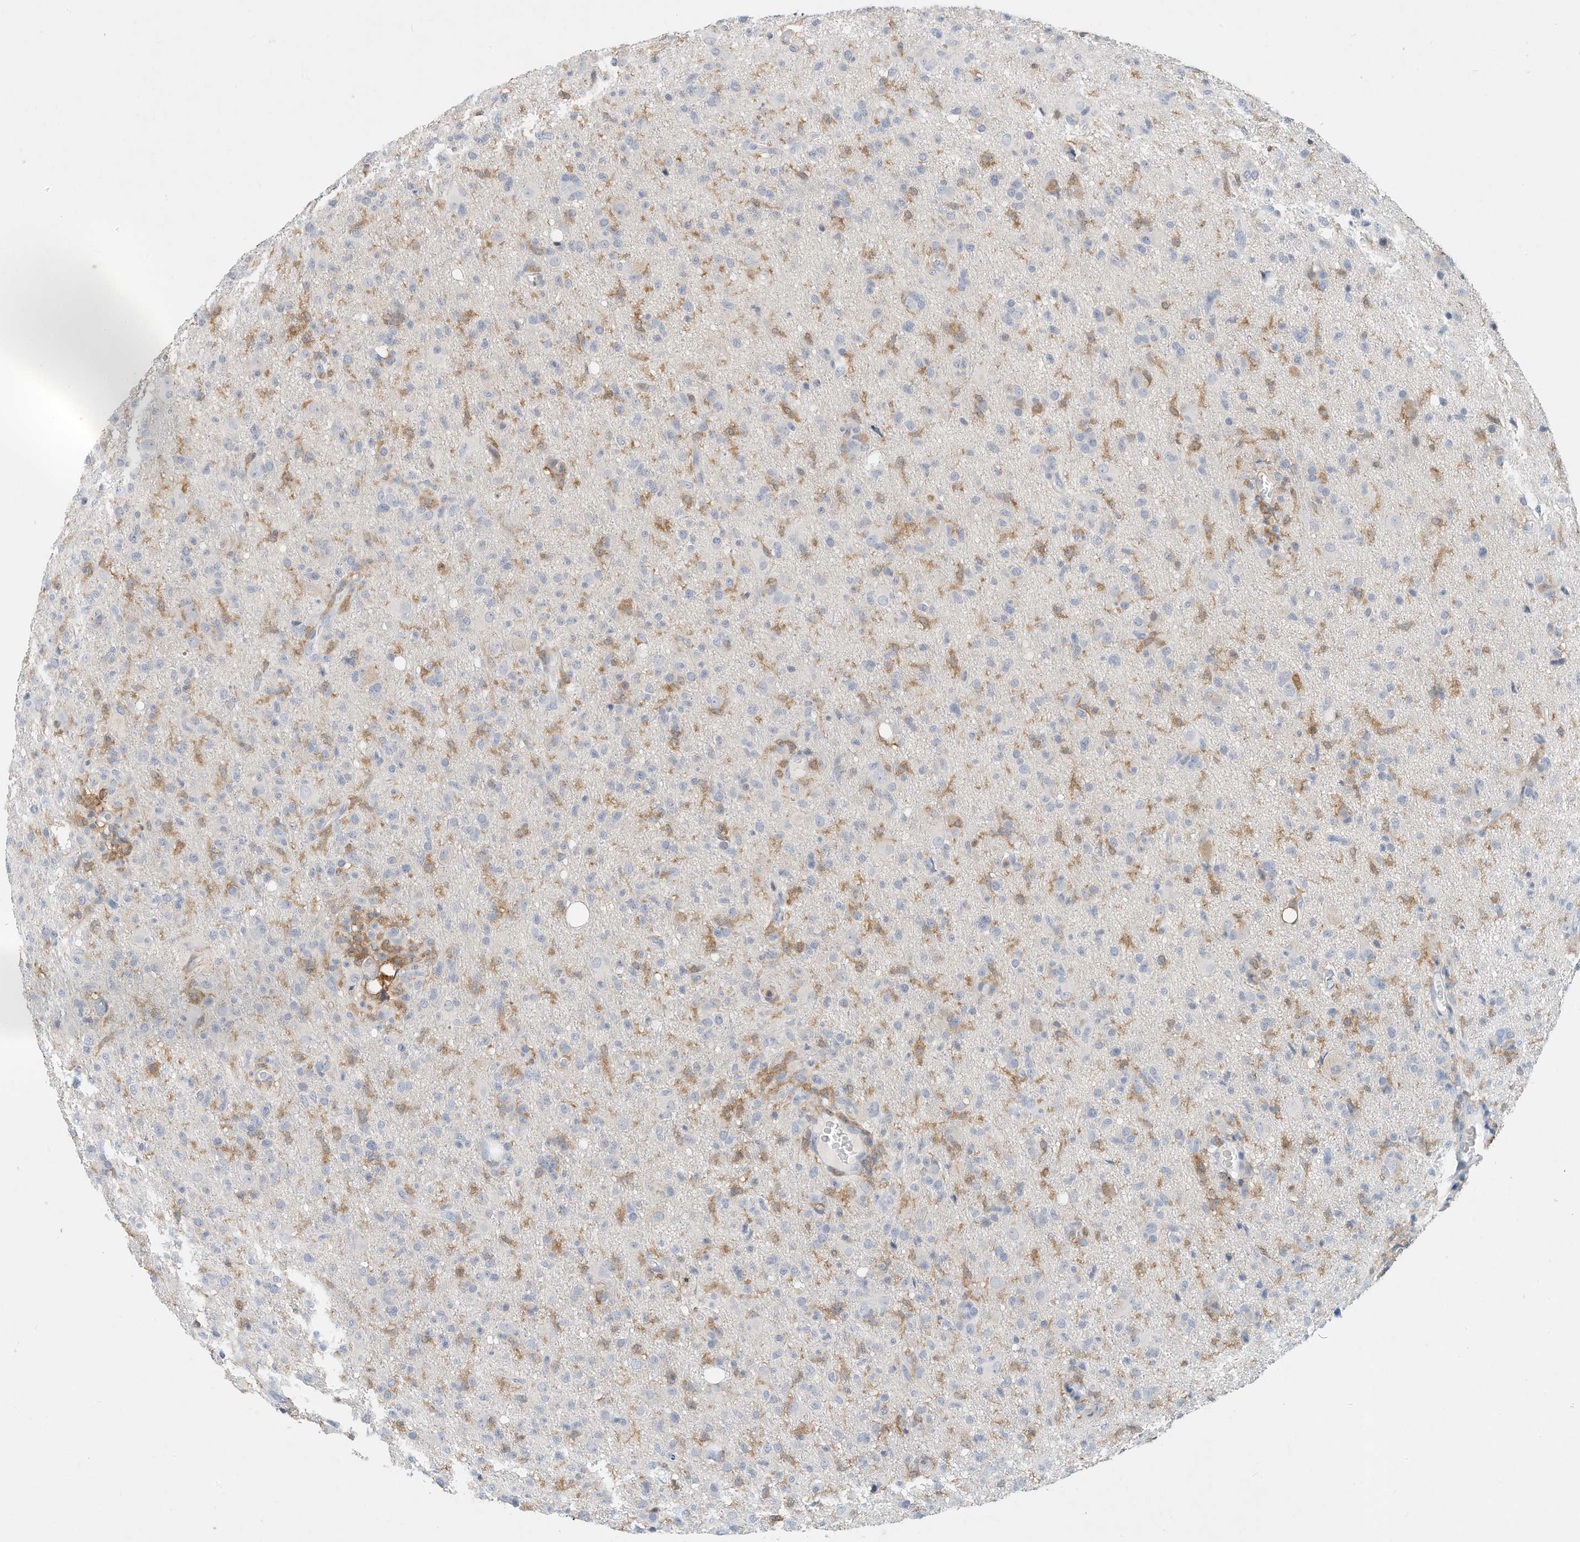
{"staining": {"intensity": "negative", "quantity": "none", "location": "none"}, "tissue": "glioma", "cell_type": "Tumor cells", "image_type": "cancer", "snomed": [{"axis": "morphology", "description": "Glioma, malignant, High grade"}, {"axis": "topography", "description": "Brain"}], "caption": "Tumor cells show no significant protein staining in glioma.", "gene": "MICAL1", "patient": {"sex": "female", "age": 57}}